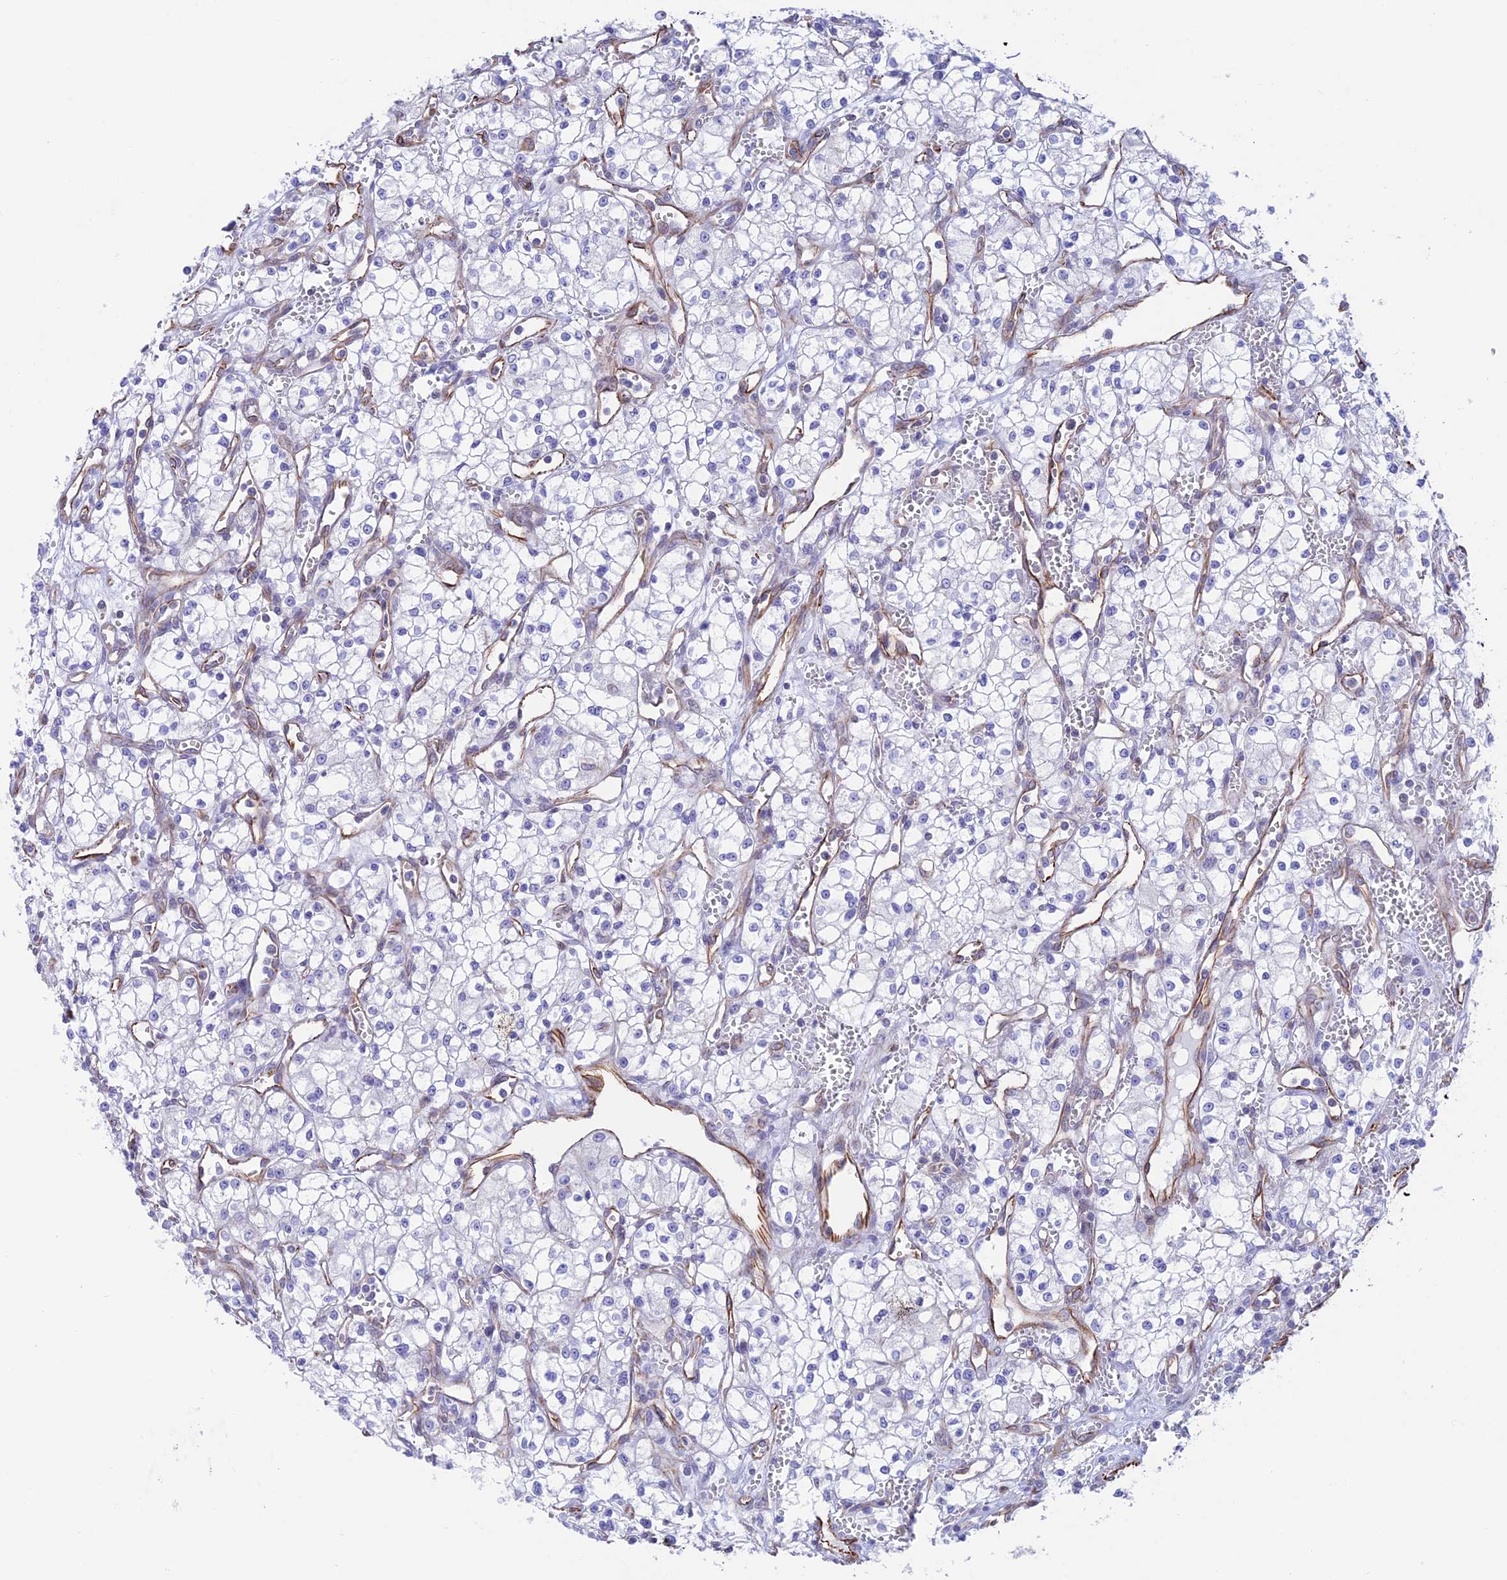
{"staining": {"intensity": "negative", "quantity": "none", "location": "none"}, "tissue": "renal cancer", "cell_type": "Tumor cells", "image_type": "cancer", "snomed": [{"axis": "morphology", "description": "Adenocarcinoma, NOS"}, {"axis": "topography", "description": "Kidney"}], "caption": "A high-resolution micrograph shows IHC staining of renal cancer, which reveals no significant positivity in tumor cells.", "gene": "ZNF652", "patient": {"sex": "male", "age": 59}}